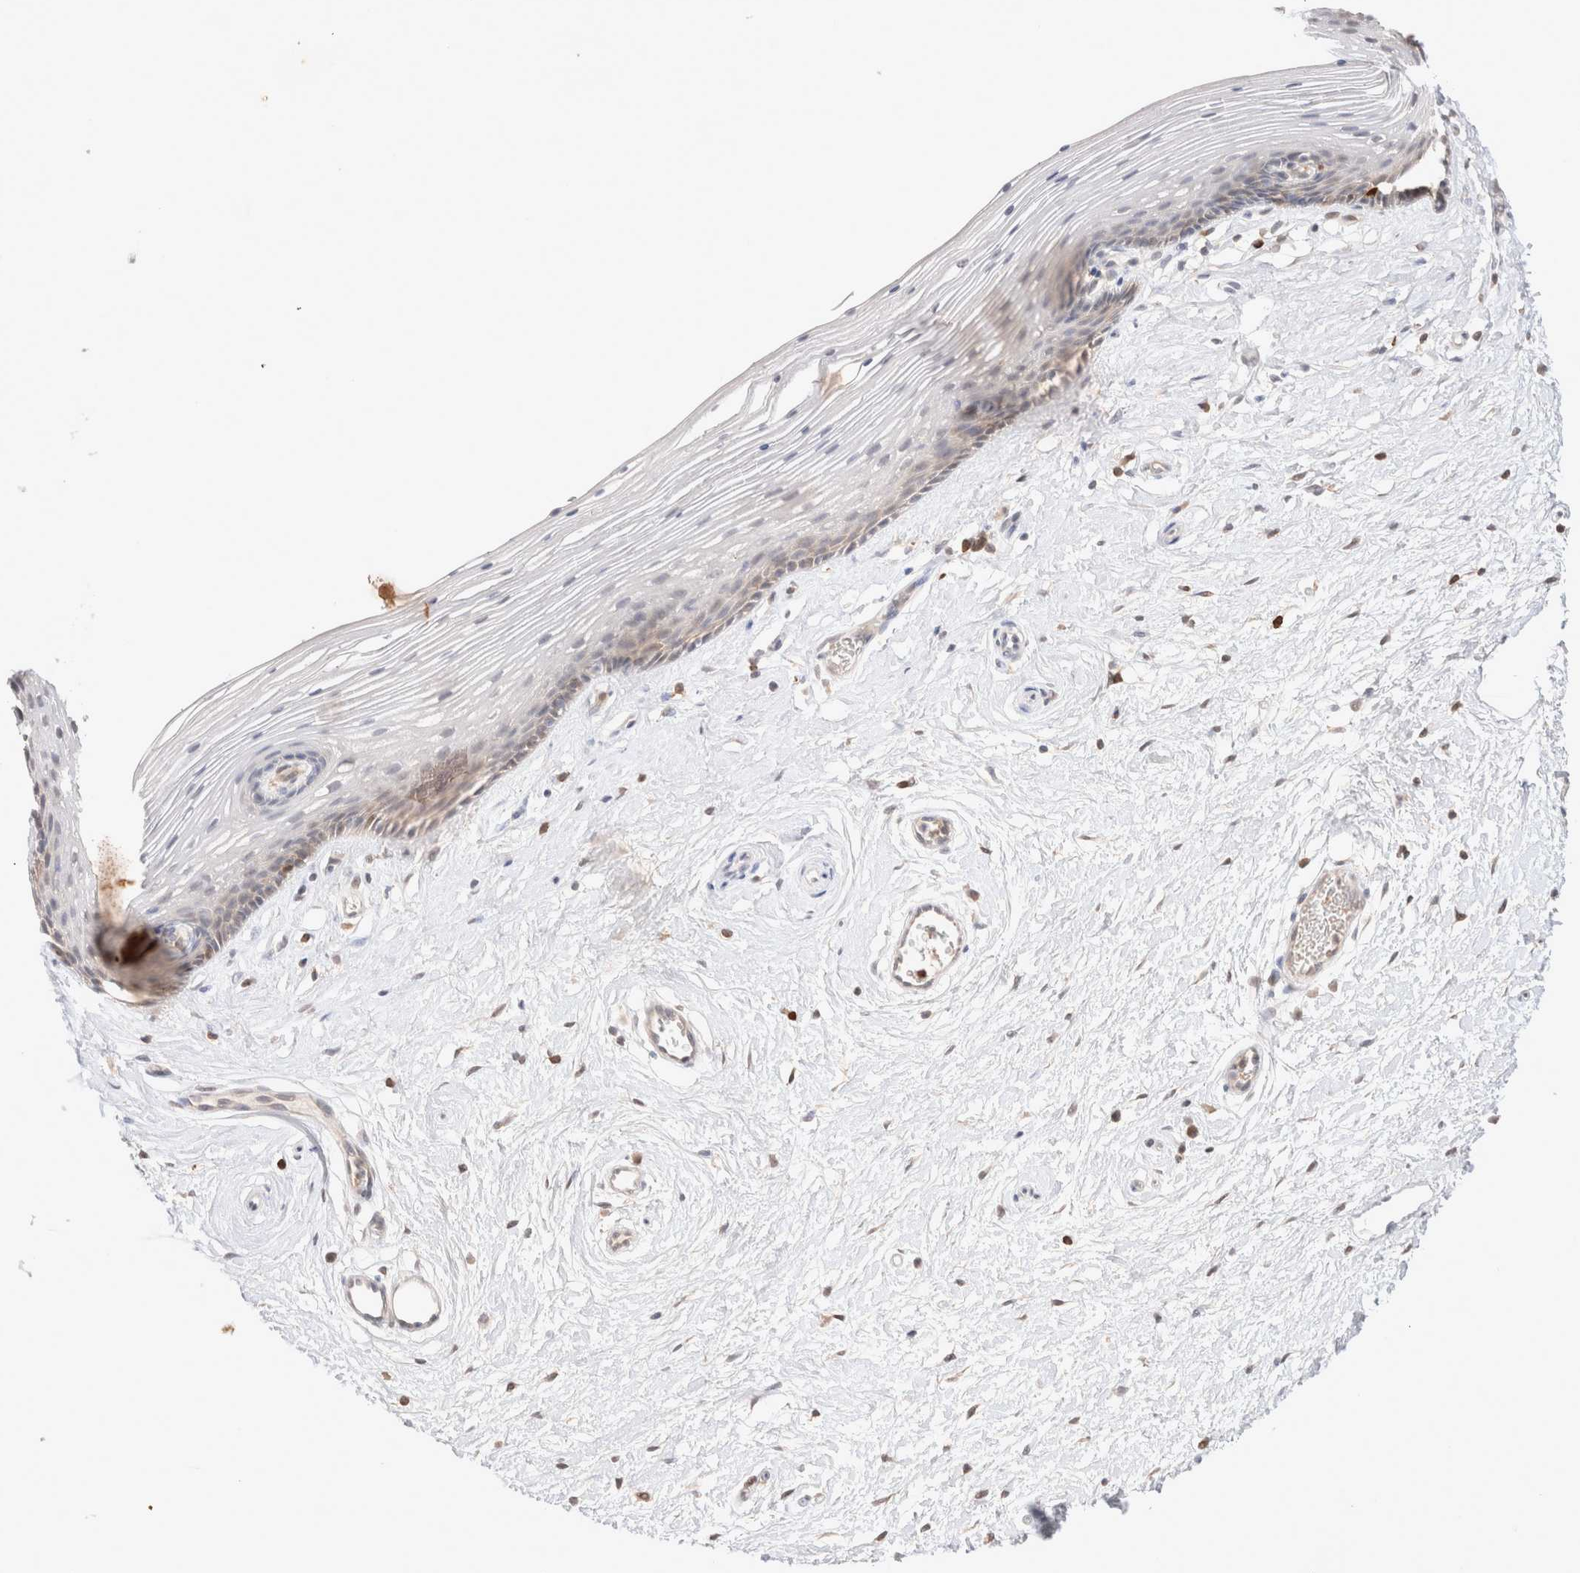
{"staining": {"intensity": "weak", "quantity": "<25%", "location": "cytoplasmic/membranous"}, "tissue": "vagina", "cell_type": "Squamous epithelial cells", "image_type": "normal", "snomed": [{"axis": "morphology", "description": "Normal tissue, NOS"}, {"axis": "topography", "description": "Vagina"}], "caption": "Immunohistochemistry of unremarkable human vagina shows no positivity in squamous epithelial cells. (Brightfield microscopy of DAB (3,3'-diaminobenzidine) immunohistochemistry at high magnification).", "gene": "STARD10", "patient": {"sex": "female", "age": 46}}